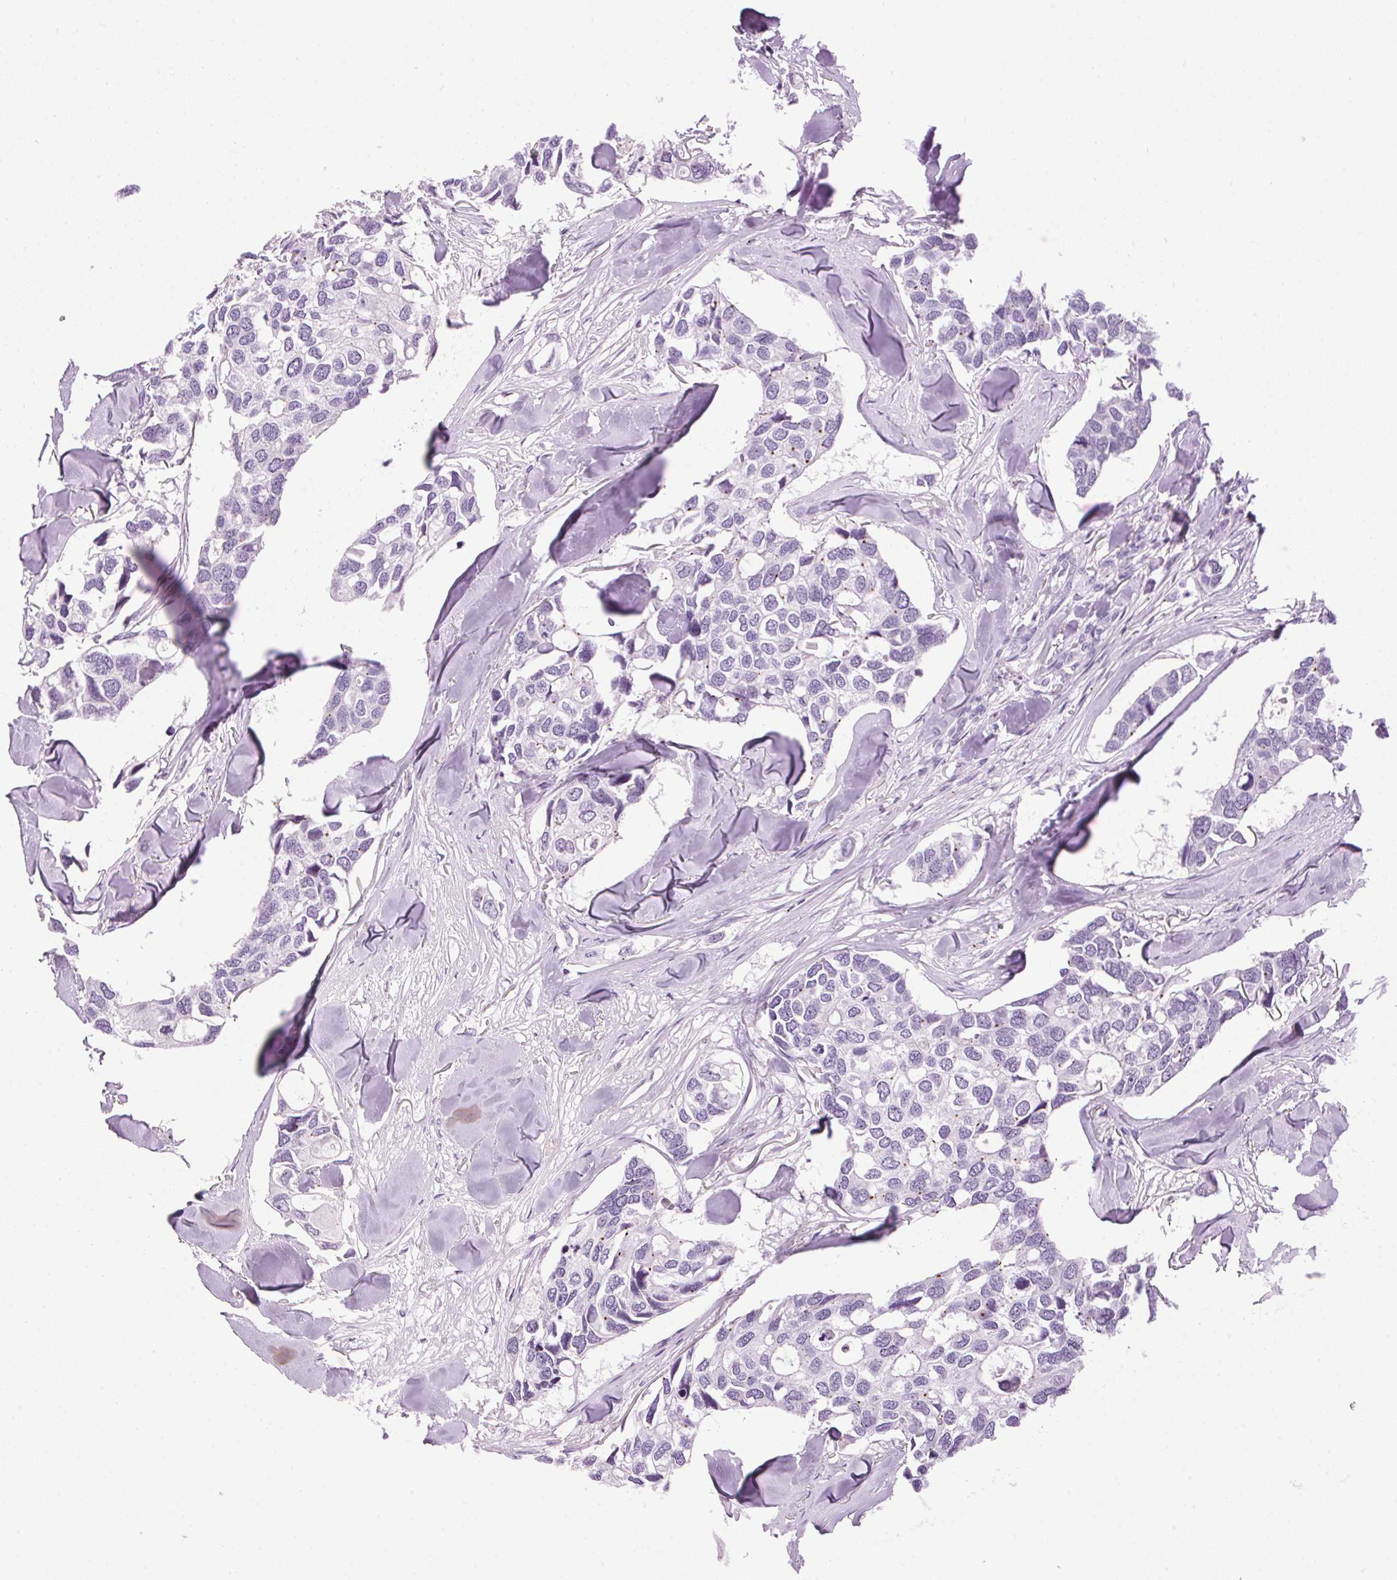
{"staining": {"intensity": "negative", "quantity": "none", "location": "none"}, "tissue": "breast cancer", "cell_type": "Tumor cells", "image_type": "cancer", "snomed": [{"axis": "morphology", "description": "Duct carcinoma"}, {"axis": "topography", "description": "Breast"}], "caption": "Immunohistochemistry of human breast infiltrating ductal carcinoma demonstrates no positivity in tumor cells. (IHC, brightfield microscopy, high magnification).", "gene": "TMEM88B", "patient": {"sex": "female", "age": 83}}